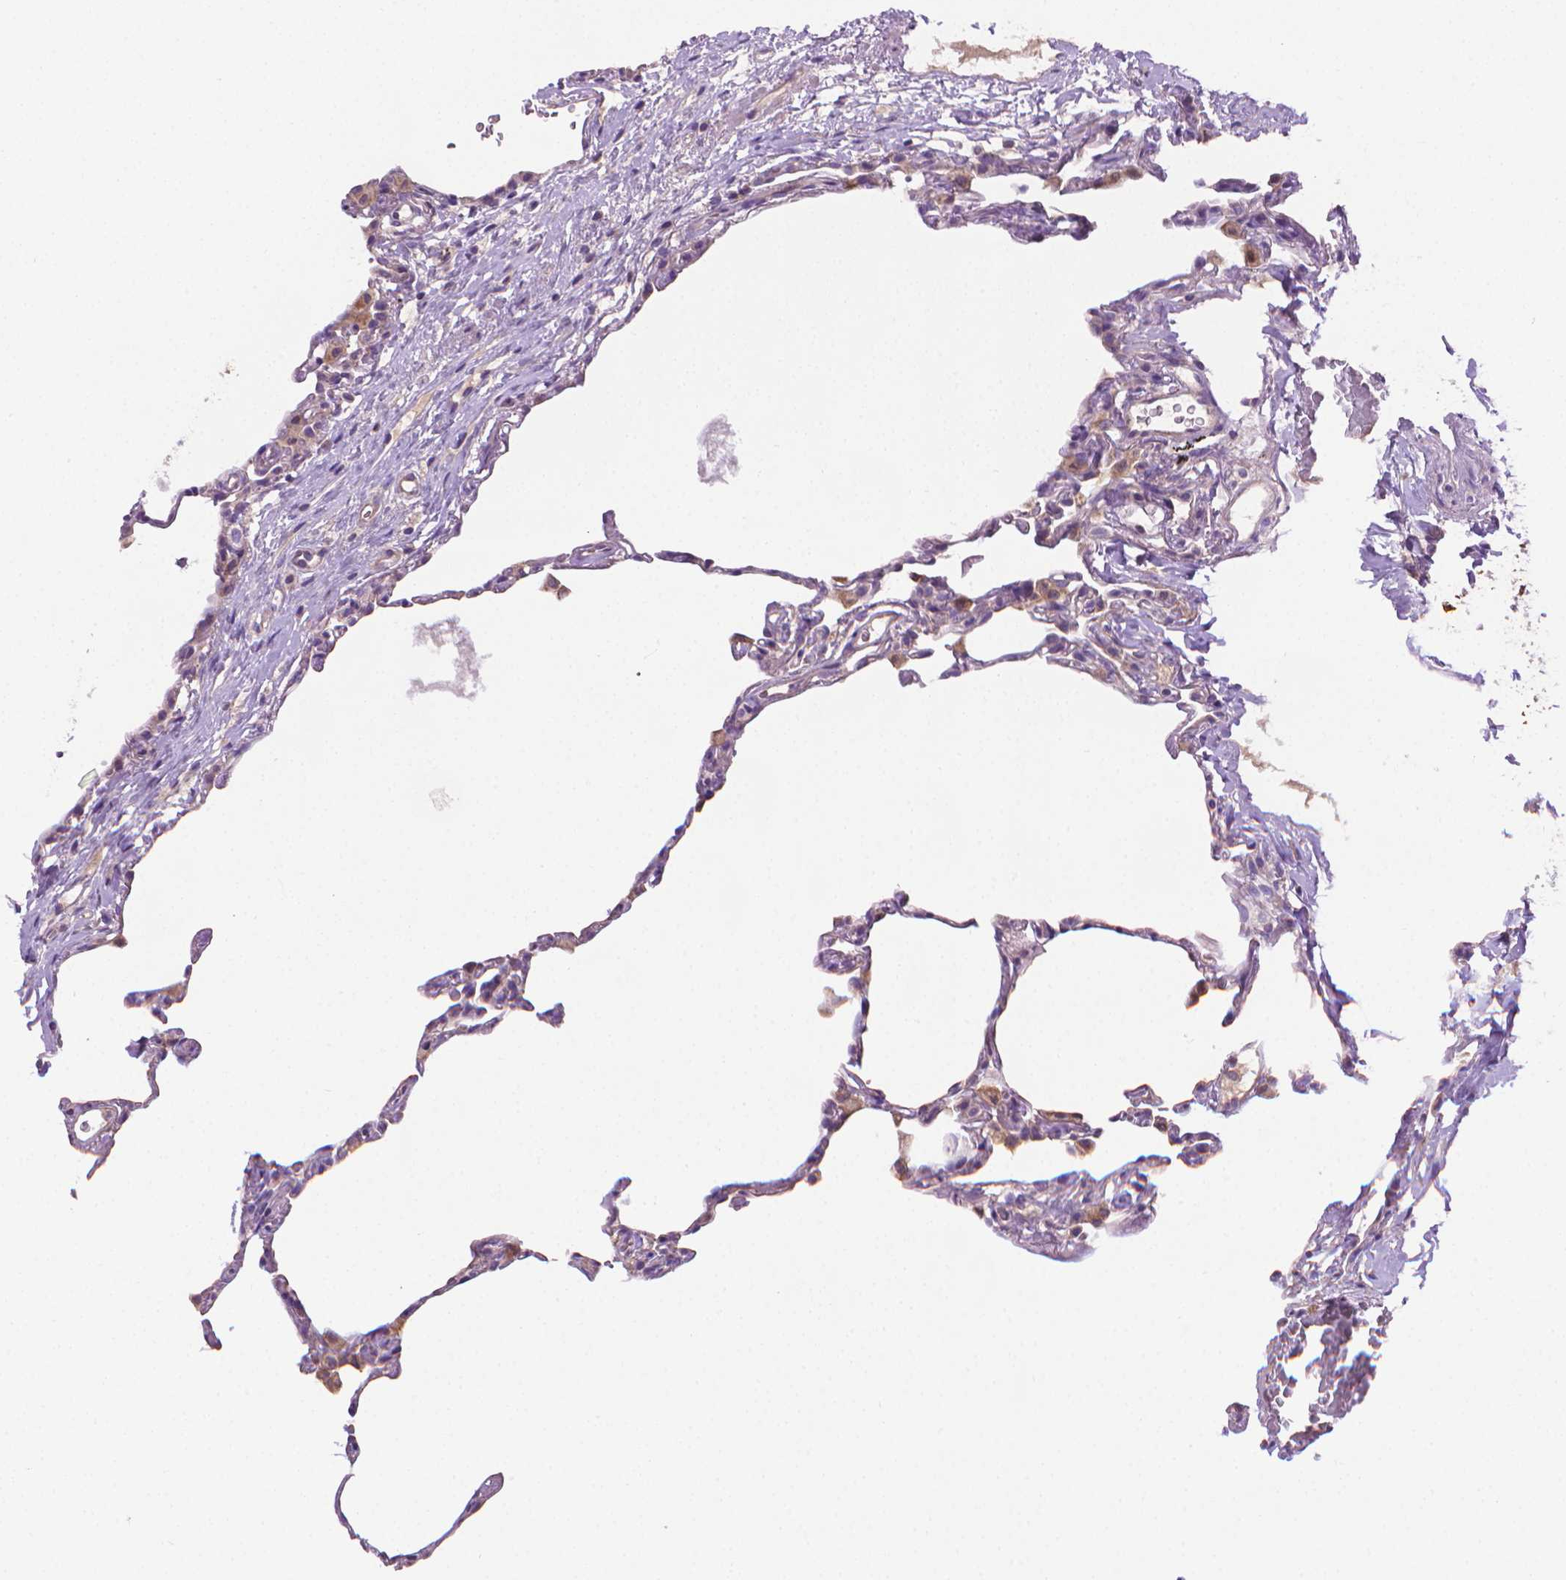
{"staining": {"intensity": "negative", "quantity": "none", "location": "none"}, "tissue": "lung", "cell_type": "Alveolar cells", "image_type": "normal", "snomed": [{"axis": "morphology", "description": "Normal tissue, NOS"}, {"axis": "topography", "description": "Lung"}], "caption": "An image of lung stained for a protein demonstrates no brown staining in alveolar cells. (DAB immunohistochemistry visualized using brightfield microscopy, high magnification).", "gene": "SLC51B", "patient": {"sex": "female", "age": 57}}